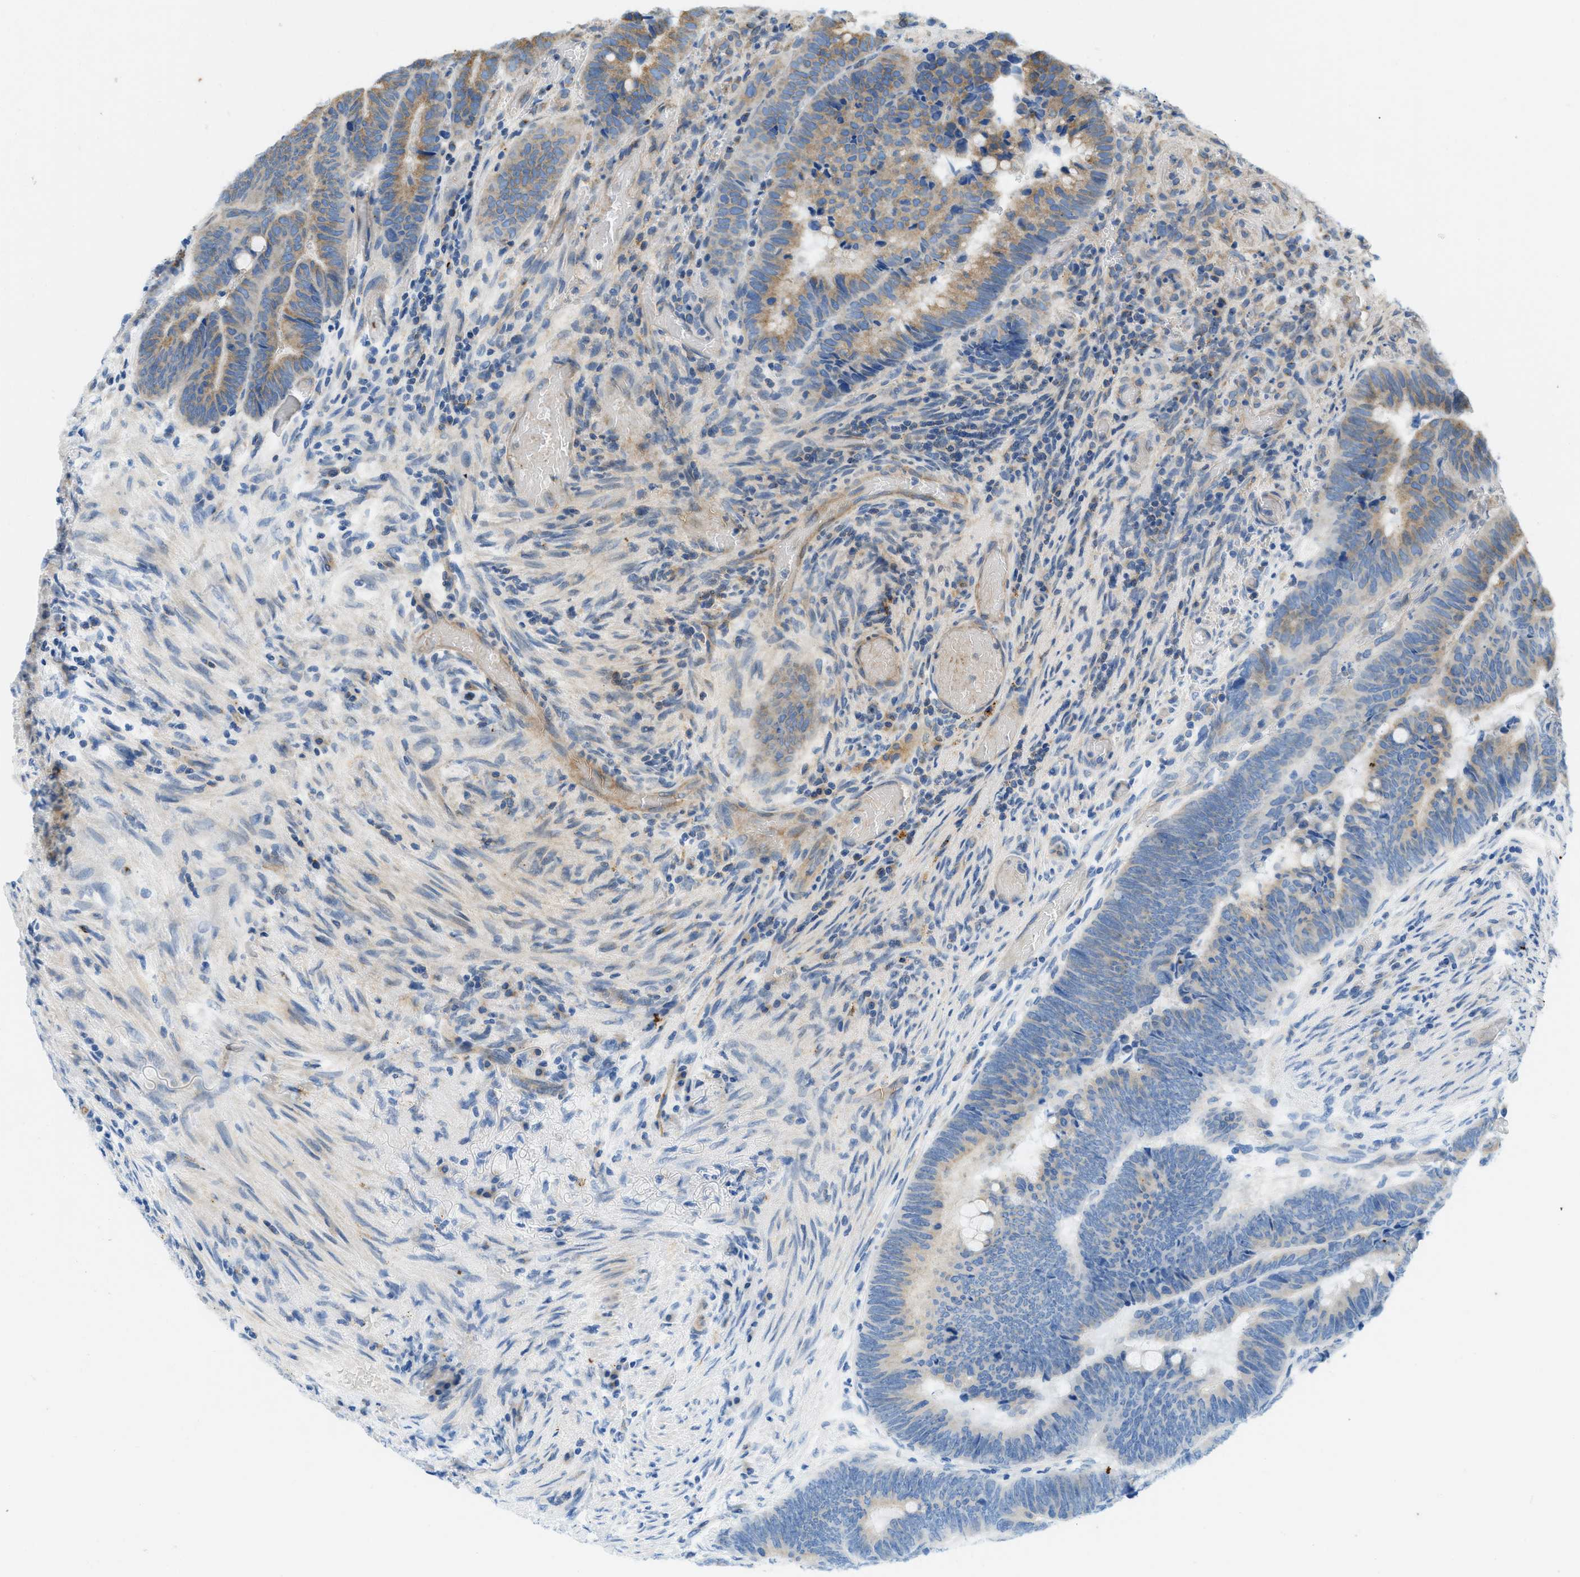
{"staining": {"intensity": "moderate", "quantity": "25%-75%", "location": "cytoplasmic/membranous"}, "tissue": "colorectal cancer", "cell_type": "Tumor cells", "image_type": "cancer", "snomed": [{"axis": "morphology", "description": "Normal tissue, NOS"}, {"axis": "morphology", "description": "Adenocarcinoma, NOS"}, {"axis": "topography", "description": "Rectum"}], "caption": "Immunohistochemistry (IHC) (DAB) staining of colorectal cancer demonstrates moderate cytoplasmic/membranous protein expression in approximately 25%-75% of tumor cells.", "gene": "TMEM248", "patient": {"sex": "male", "age": 92}}